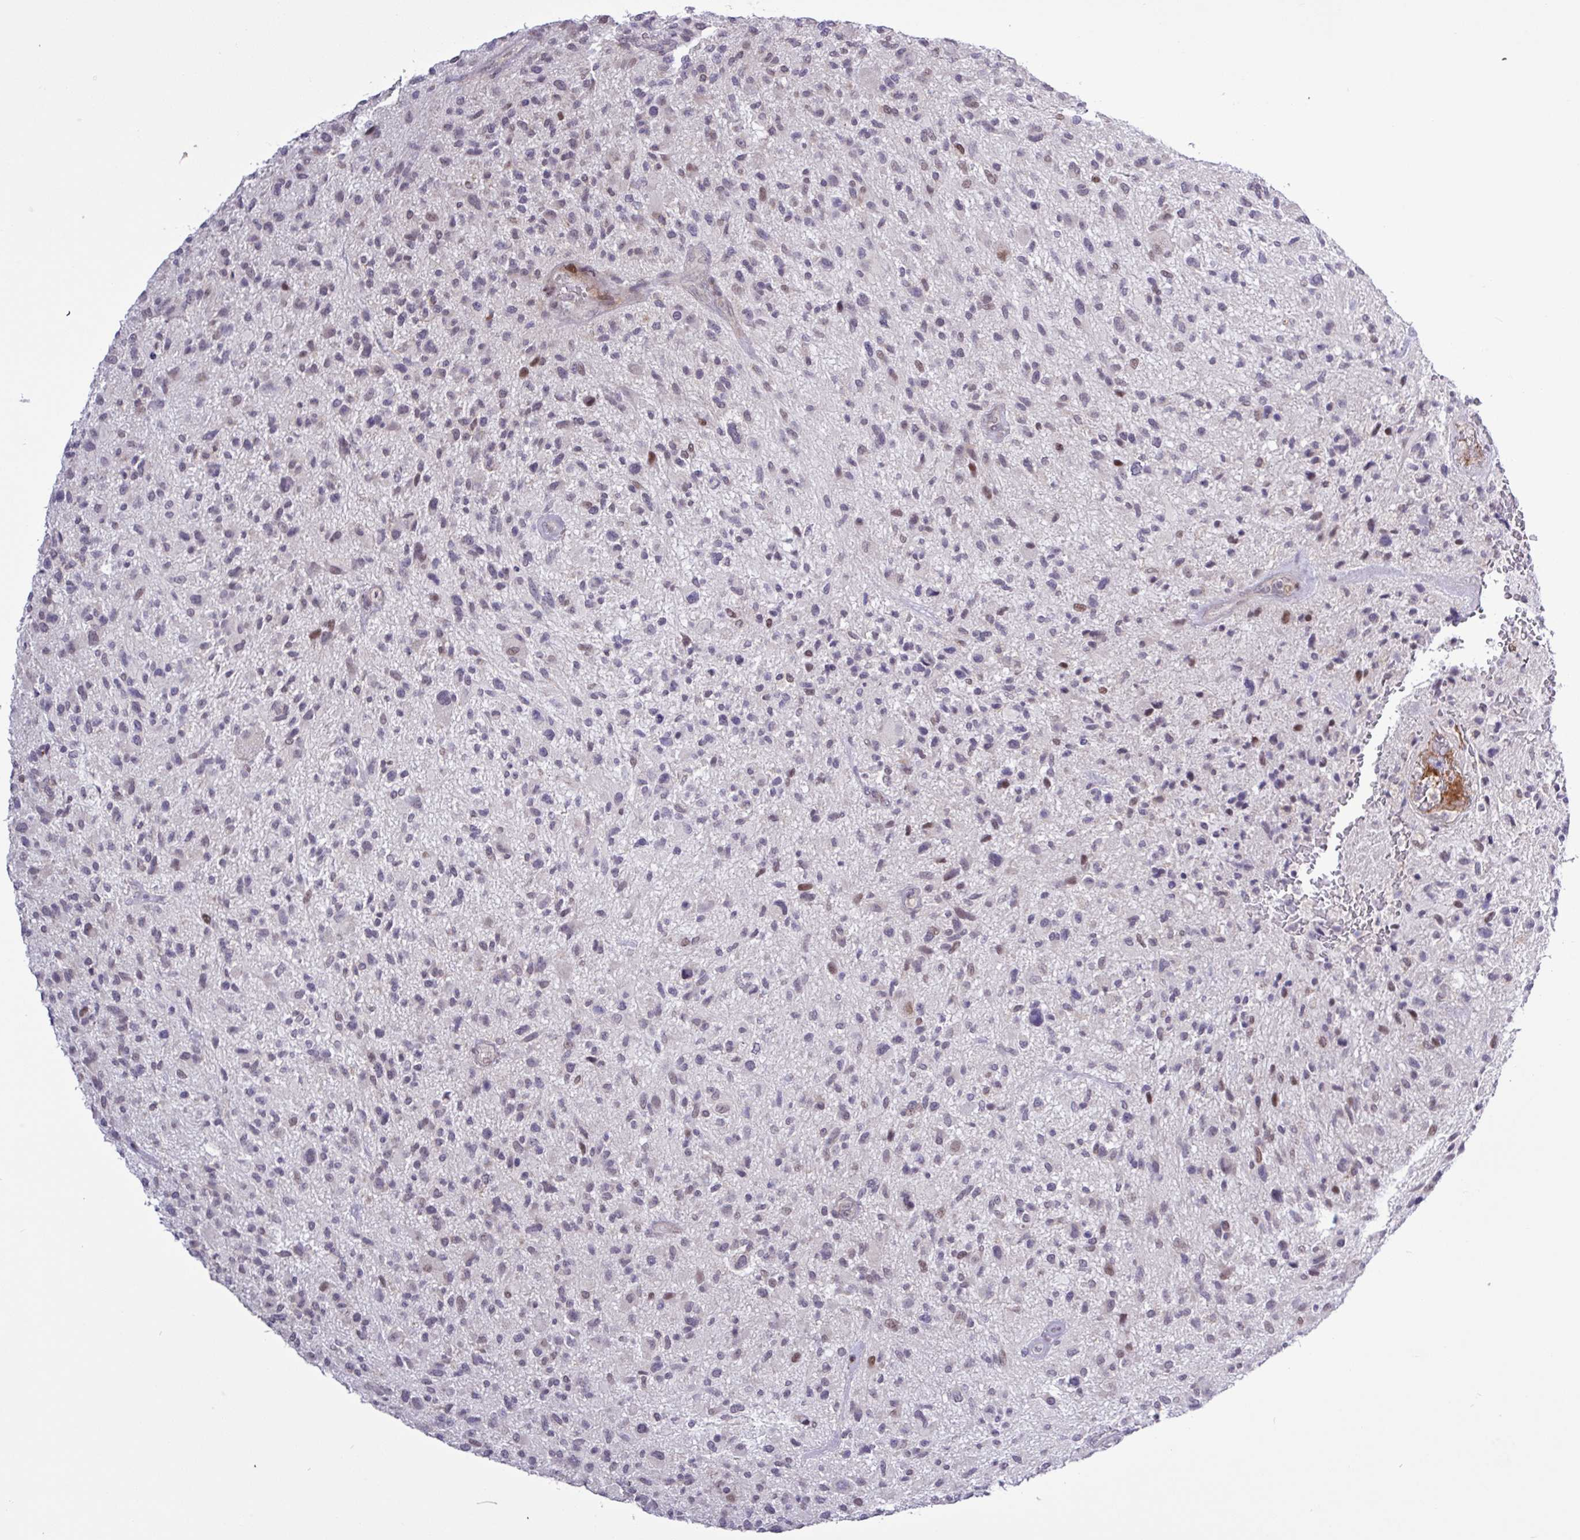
{"staining": {"intensity": "moderate", "quantity": "<25%", "location": "nuclear"}, "tissue": "glioma", "cell_type": "Tumor cells", "image_type": "cancer", "snomed": [{"axis": "morphology", "description": "Glioma, malignant, High grade"}, {"axis": "topography", "description": "Brain"}], "caption": "Tumor cells exhibit low levels of moderate nuclear positivity in about <25% of cells in human high-grade glioma (malignant). The protein is shown in brown color, while the nuclei are stained blue.", "gene": "RTL3", "patient": {"sex": "male", "age": 47}}